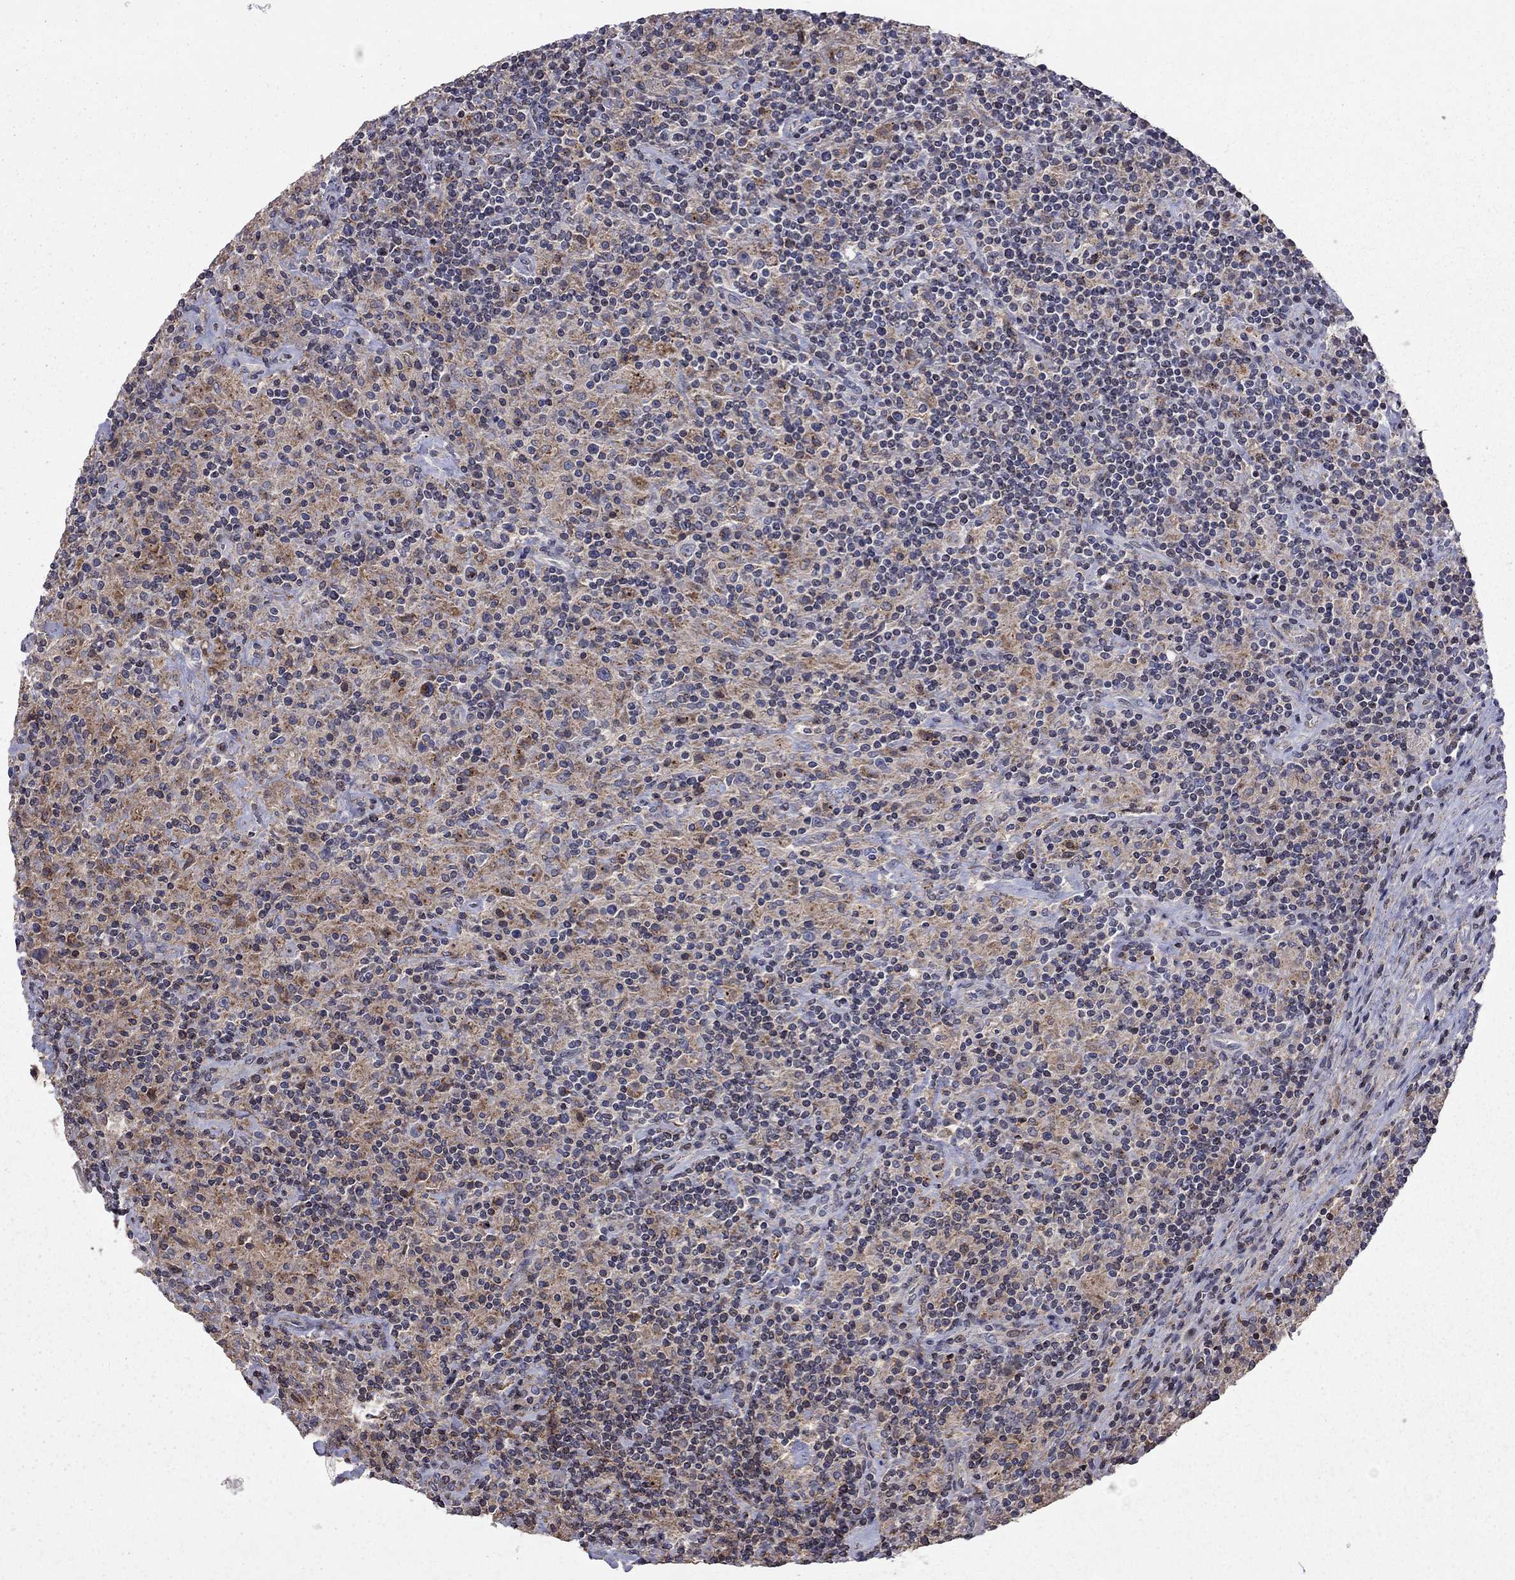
{"staining": {"intensity": "negative", "quantity": "none", "location": "none"}, "tissue": "lymphoma", "cell_type": "Tumor cells", "image_type": "cancer", "snomed": [{"axis": "morphology", "description": "Hodgkin's disease, NOS"}, {"axis": "topography", "description": "Lymph node"}], "caption": "IHC photomicrograph of neoplastic tissue: human Hodgkin's disease stained with DAB reveals no significant protein expression in tumor cells.", "gene": "ERN2", "patient": {"sex": "male", "age": 70}}